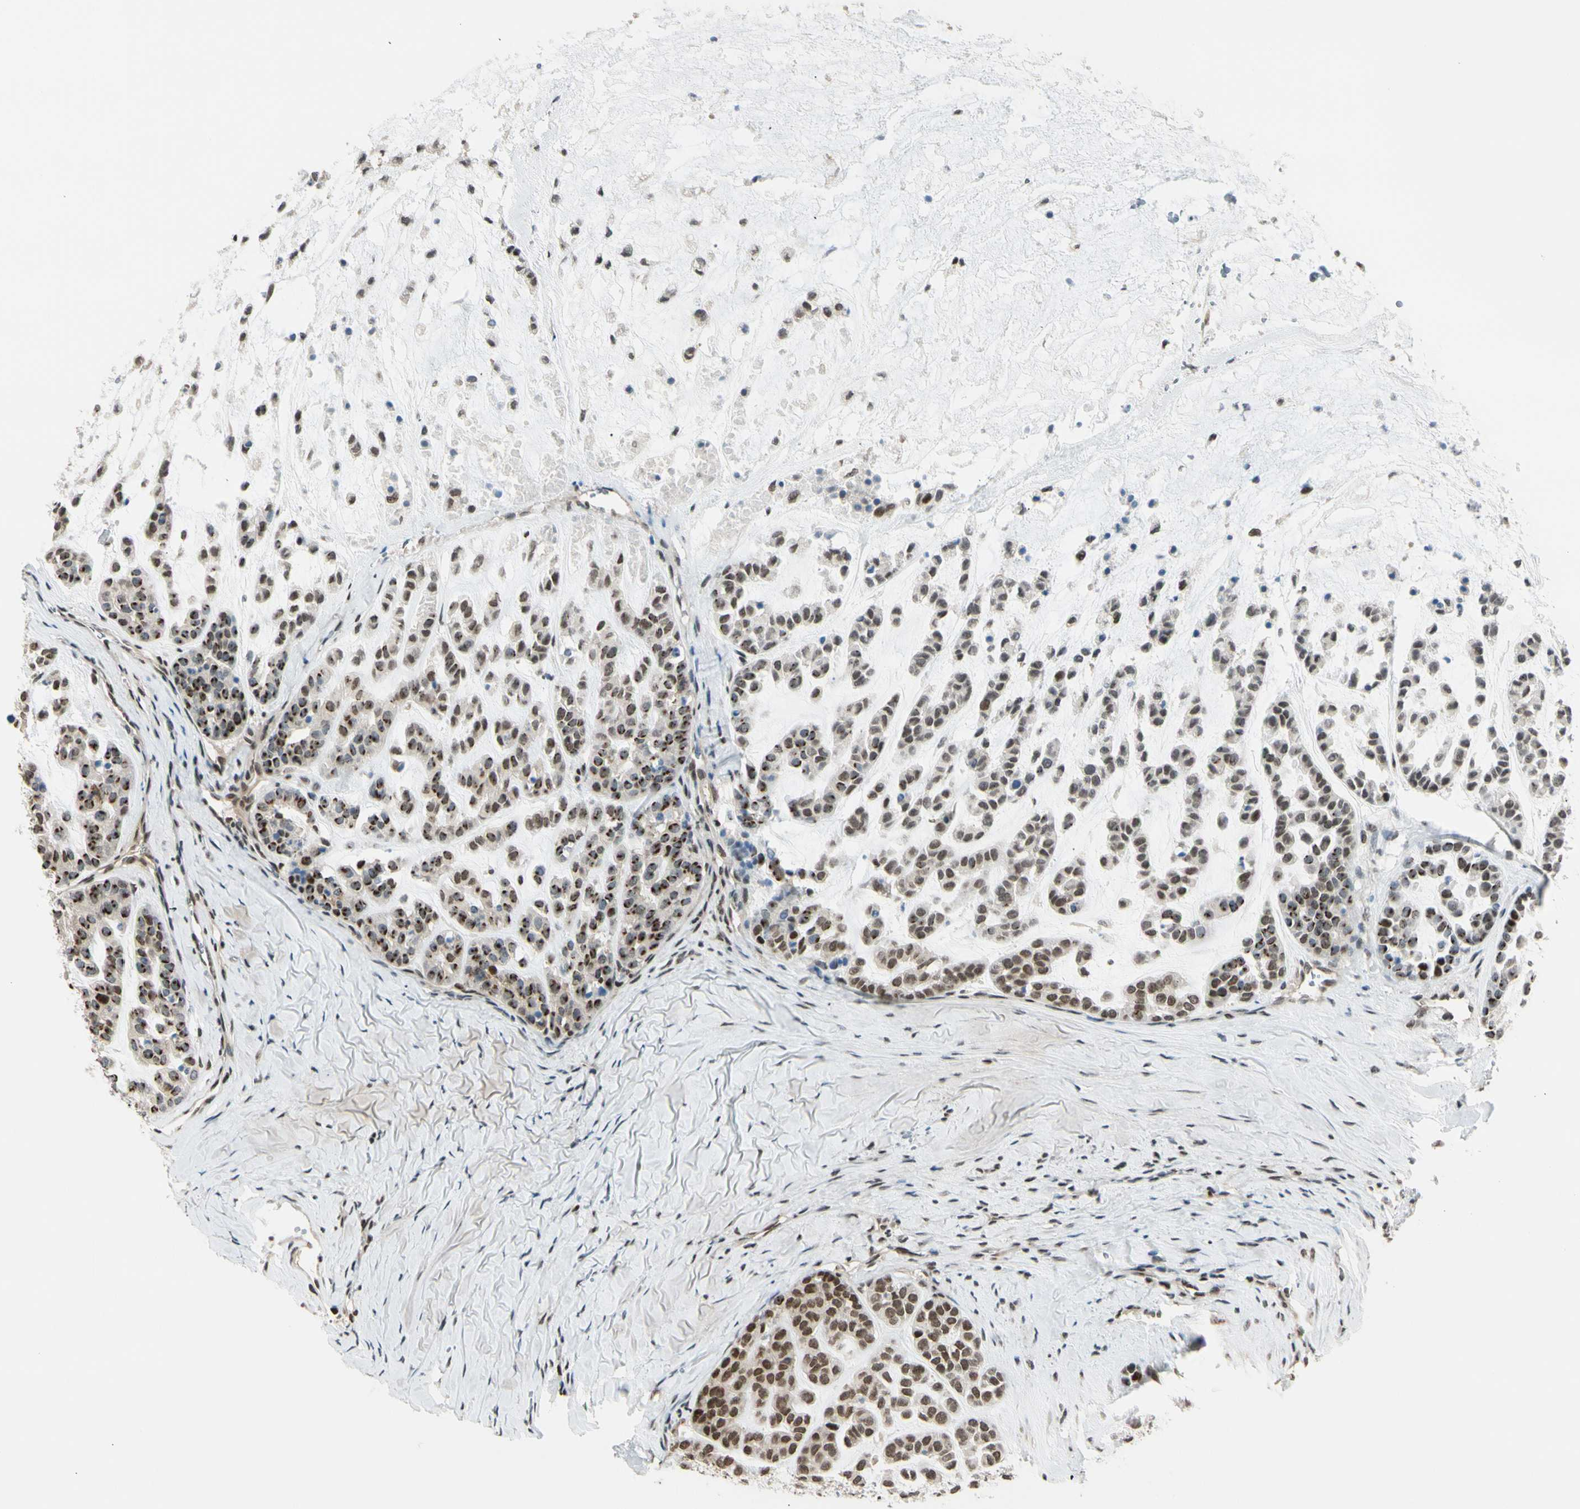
{"staining": {"intensity": "moderate", "quantity": ">75%", "location": "nuclear"}, "tissue": "head and neck cancer", "cell_type": "Tumor cells", "image_type": "cancer", "snomed": [{"axis": "morphology", "description": "Adenocarcinoma, NOS"}, {"axis": "morphology", "description": "Adenoma, NOS"}, {"axis": "topography", "description": "Head-Neck"}], "caption": "Brown immunohistochemical staining in human adenoma (head and neck) demonstrates moderate nuclear positivity in approximately >75% of tumor cells.", "gene": "SUFU", "patient": {"sex": "female", "age": 55}}